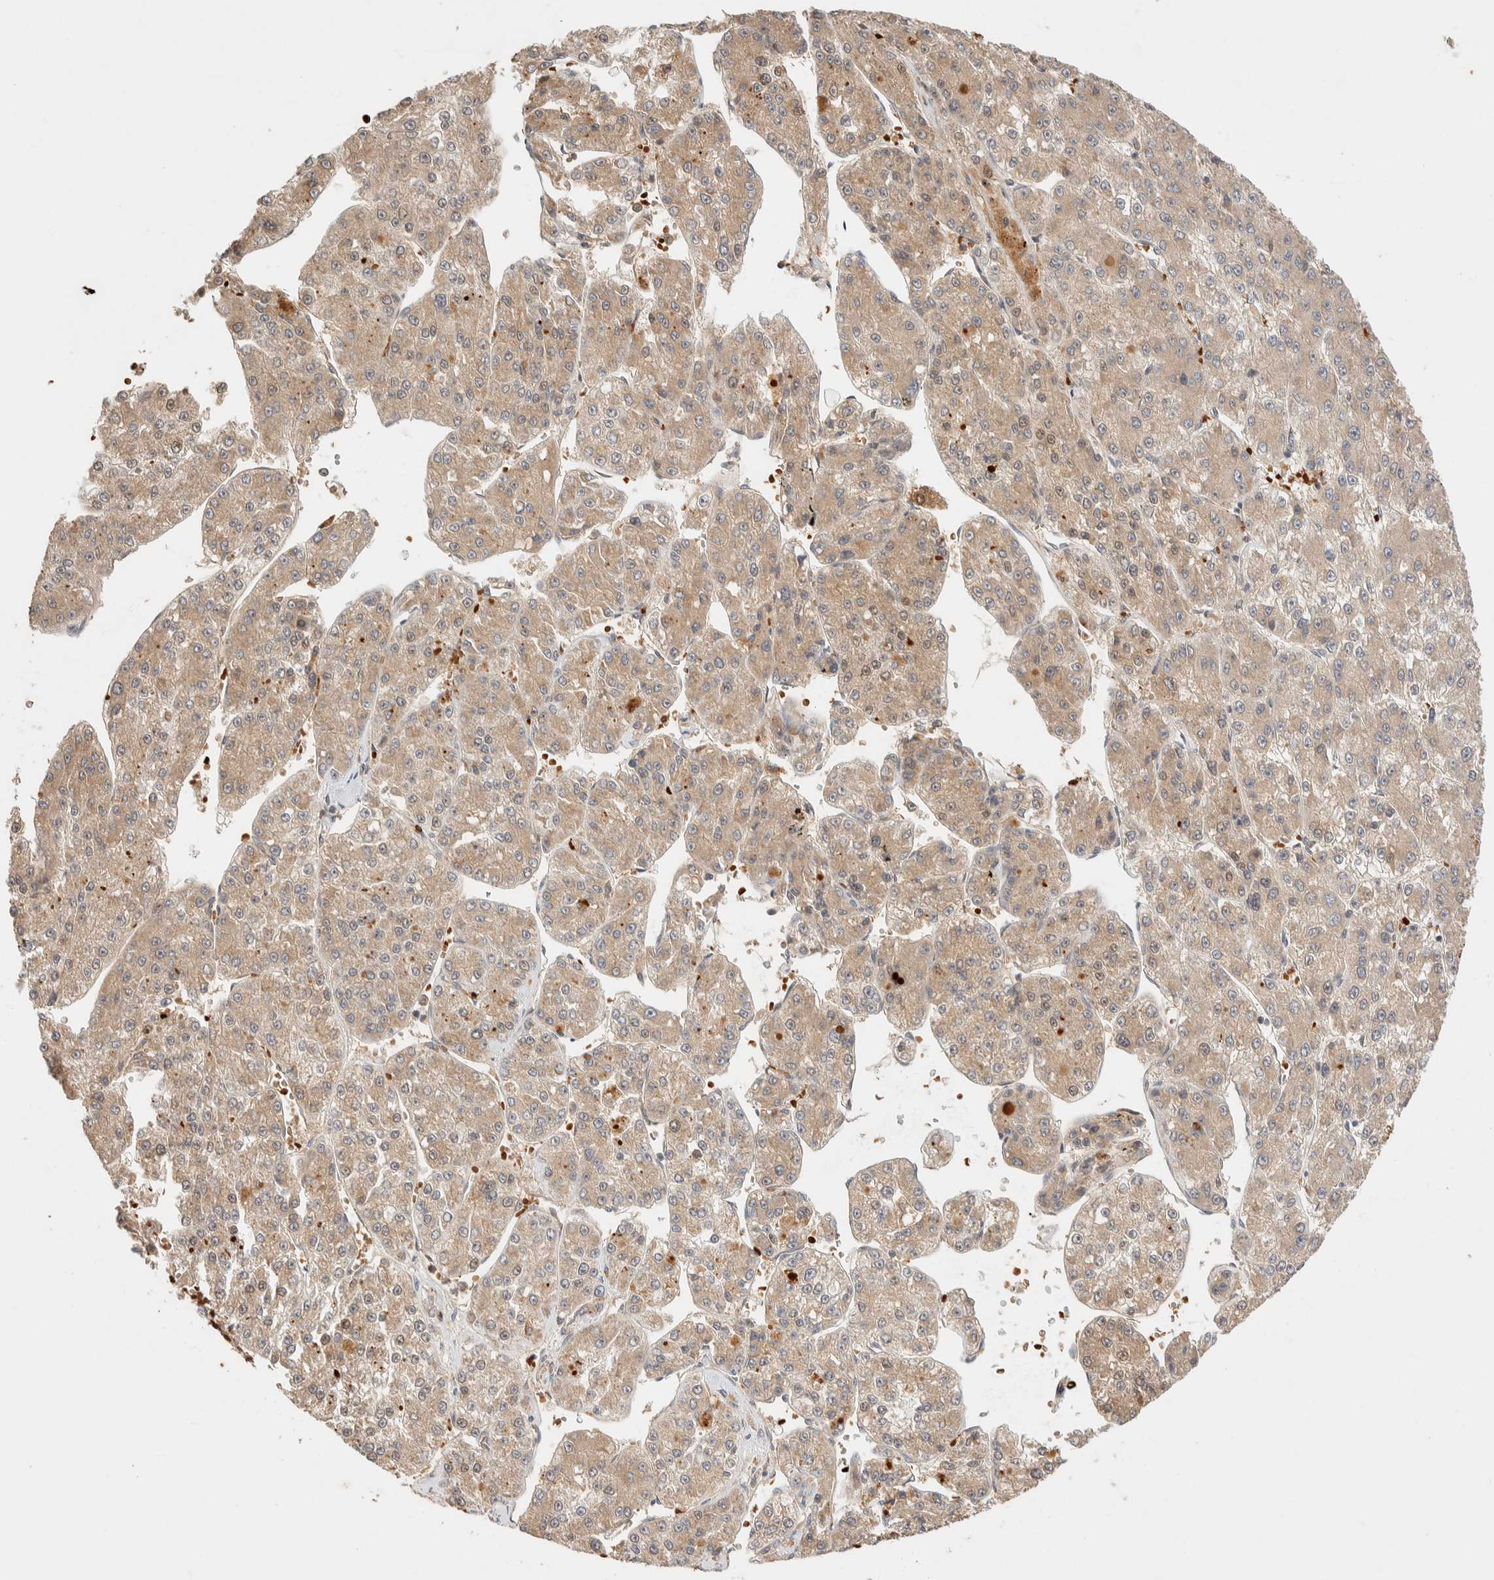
{"staining": {"intensity": "moderate", "quantity": ">75%", "location": "cytoplasmic/membranous"}, "tissue": "liver cancer", "cell_type": "Tumor cells", "image_type": "cancer", "snomed": [{"axis": "morphology", "description": "Carcinoma, Hepatocellular, NOS"}, {"axis": "topography", "description": "Liver"}], "caption": "Liver cancer was stained to show a protein in brown. There is medium levels of moderate cytoplasmic/membranous expression in about >75% of tumor cells.", "gene": "TTI2", "patient": {"sex": "female", "age": 73}}